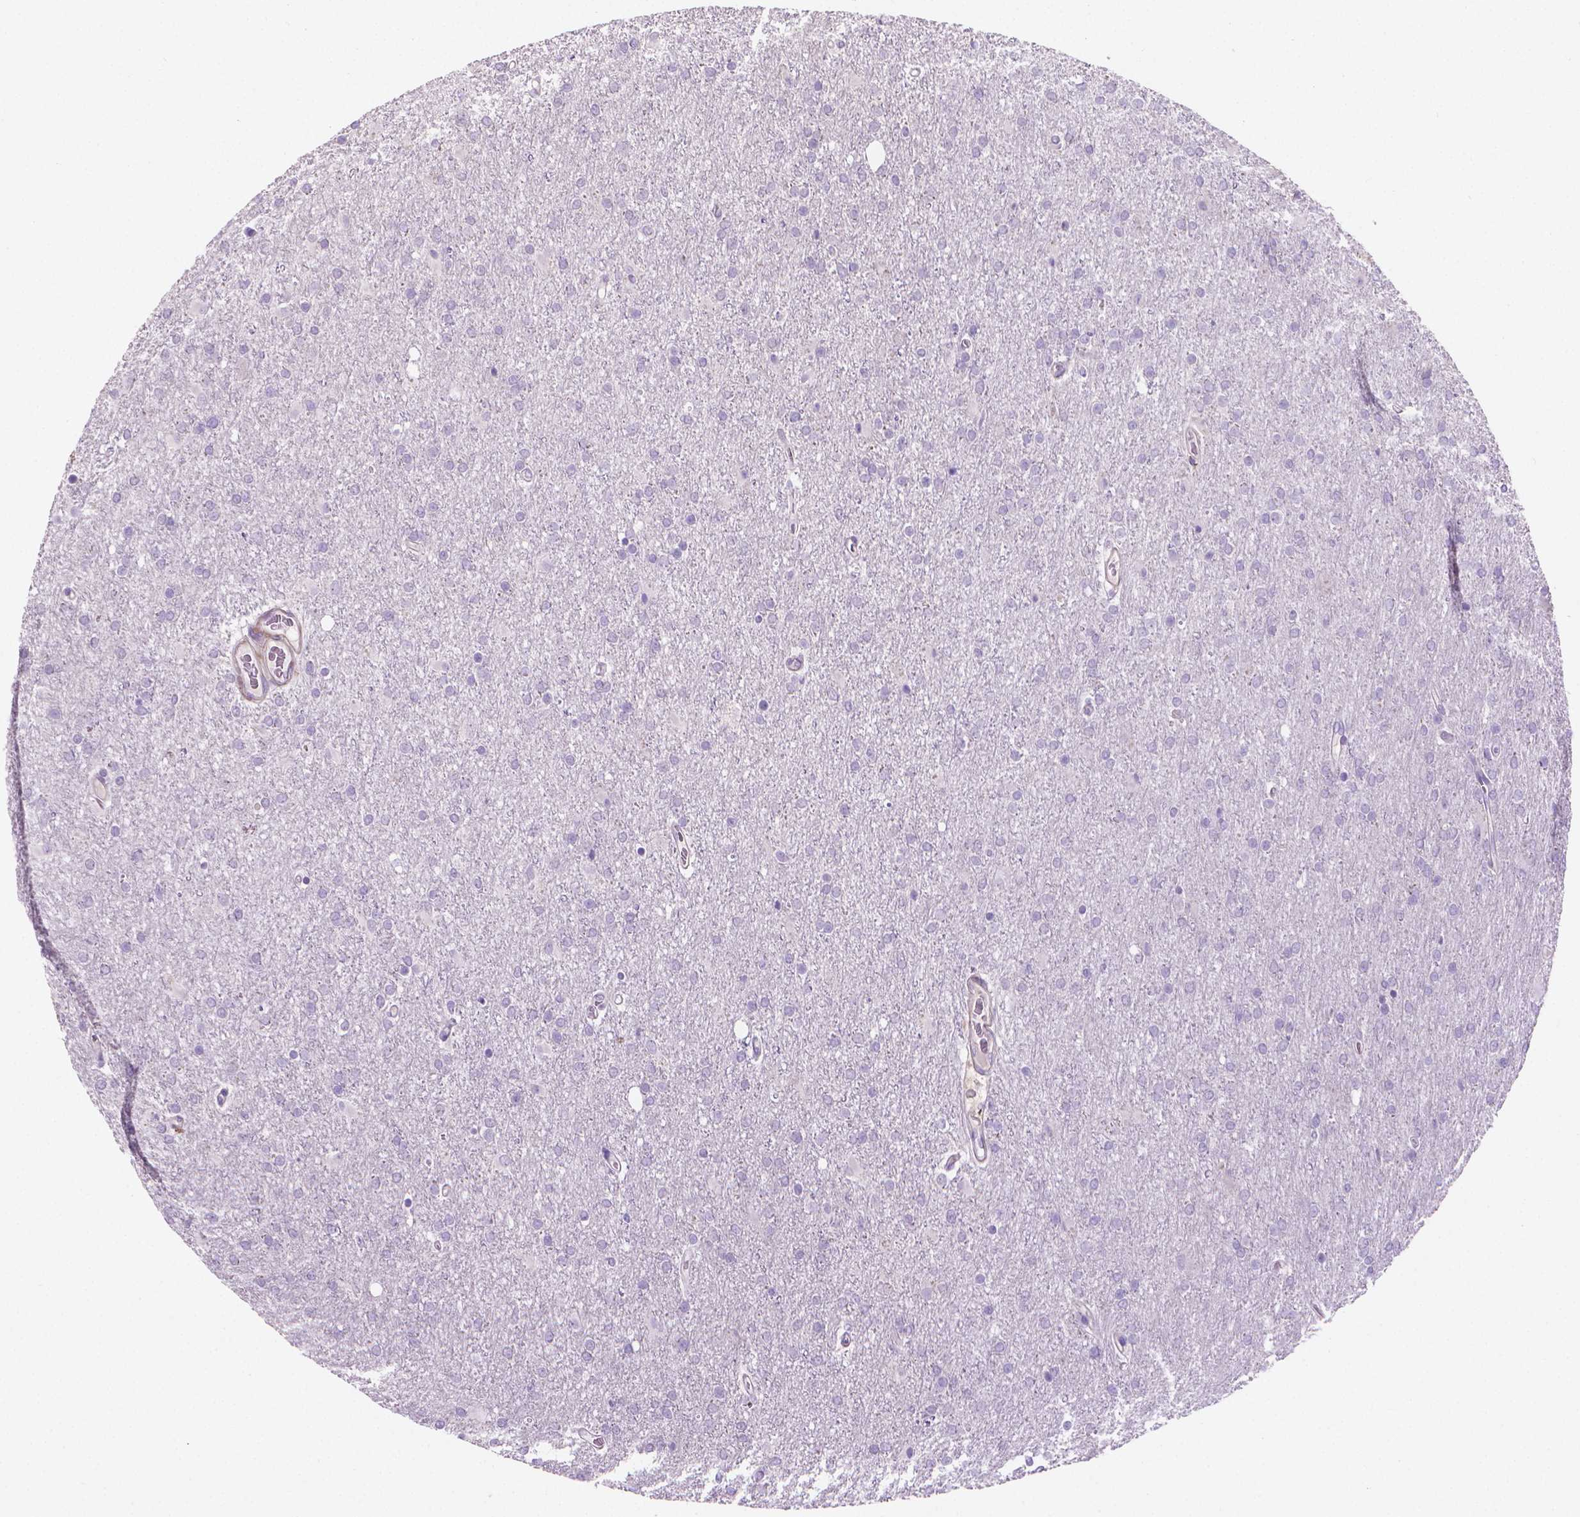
{"staining": {"intensity": "negative", "quantity": "none", "location": "none"}, "tissue": "glioma", "cell_type": "Tumor cells", "image_type": "cancer", "snomed": [{"axis": "morphology", "description": "Glioma, malignant, High grade"}, {"axis": "topography", "description": "Cerebral cortex"}], "caption": "Glioma was stained to show a protein in brown. There is no significant positivity in tumor cells.", "gene": "GSDMA", "patient": {"sex": "male", "age": 70}}